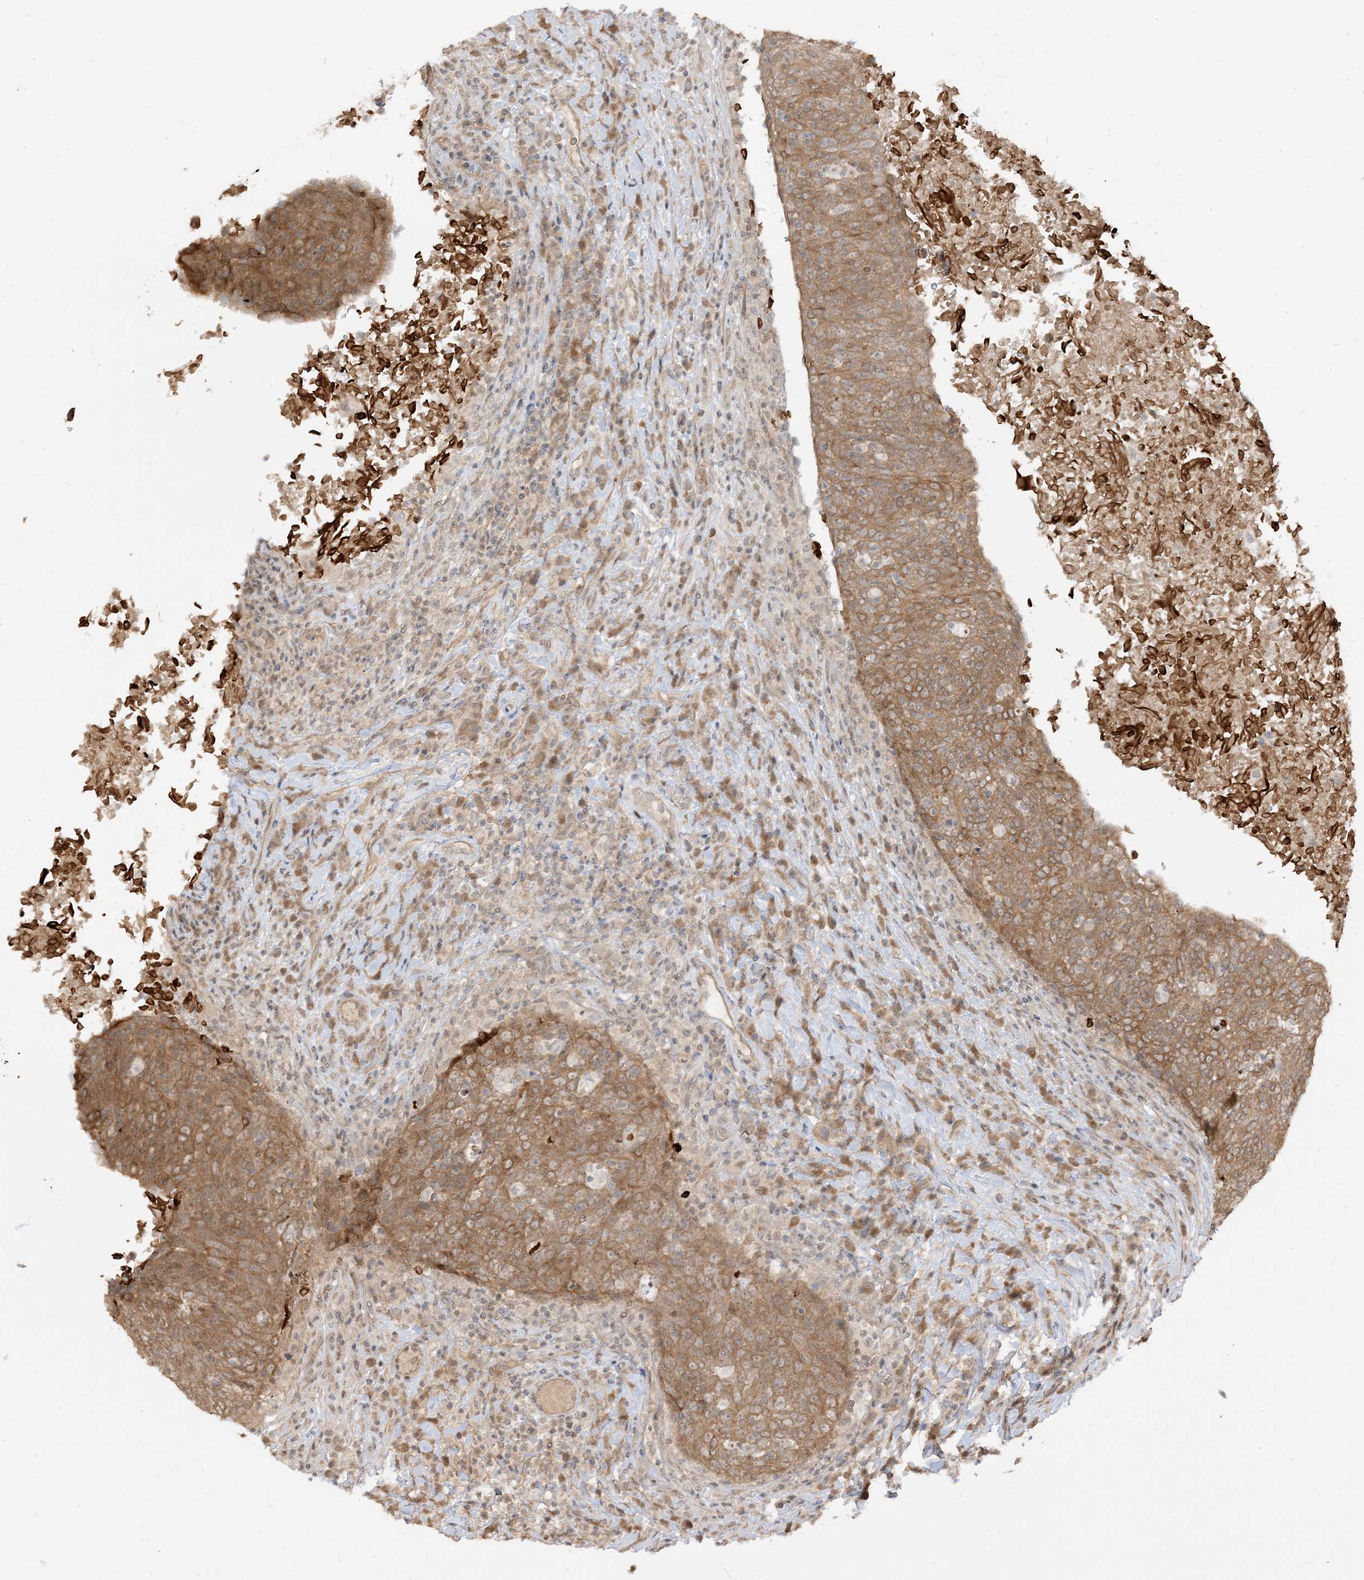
{"staining": {"intensity": "moderate", "quantity": ">75%", "location": "cytoplasmic/membranous"}, "tissue": "head and neck cancer", "cell_type": "Tumor cells", "image_type": "cancer", "snomed": [{"axis": "morphology", "description": "Squamous cell carcinoma, NOS"}, {"axis": "morphology", "description": "Squamous cell carcinoma, metastatic, NOS"}, {"axis": "topography", "description": "Lymph node"}, {"axis": "topography", "description": "Head-Neck"}], "caption": "Head and neck squamous cell carcinoma stained with DAB immunohistochemistry reveals medium levels of moderate cytoplasmic/membranous staining in about >75% of tumor cells. (DAB (3,3'-diaminobenzidine) IHC with brightfield microscopy, high magnification).", "gene": "TBCC", "patient": {"sex": "male", "age": 62}}